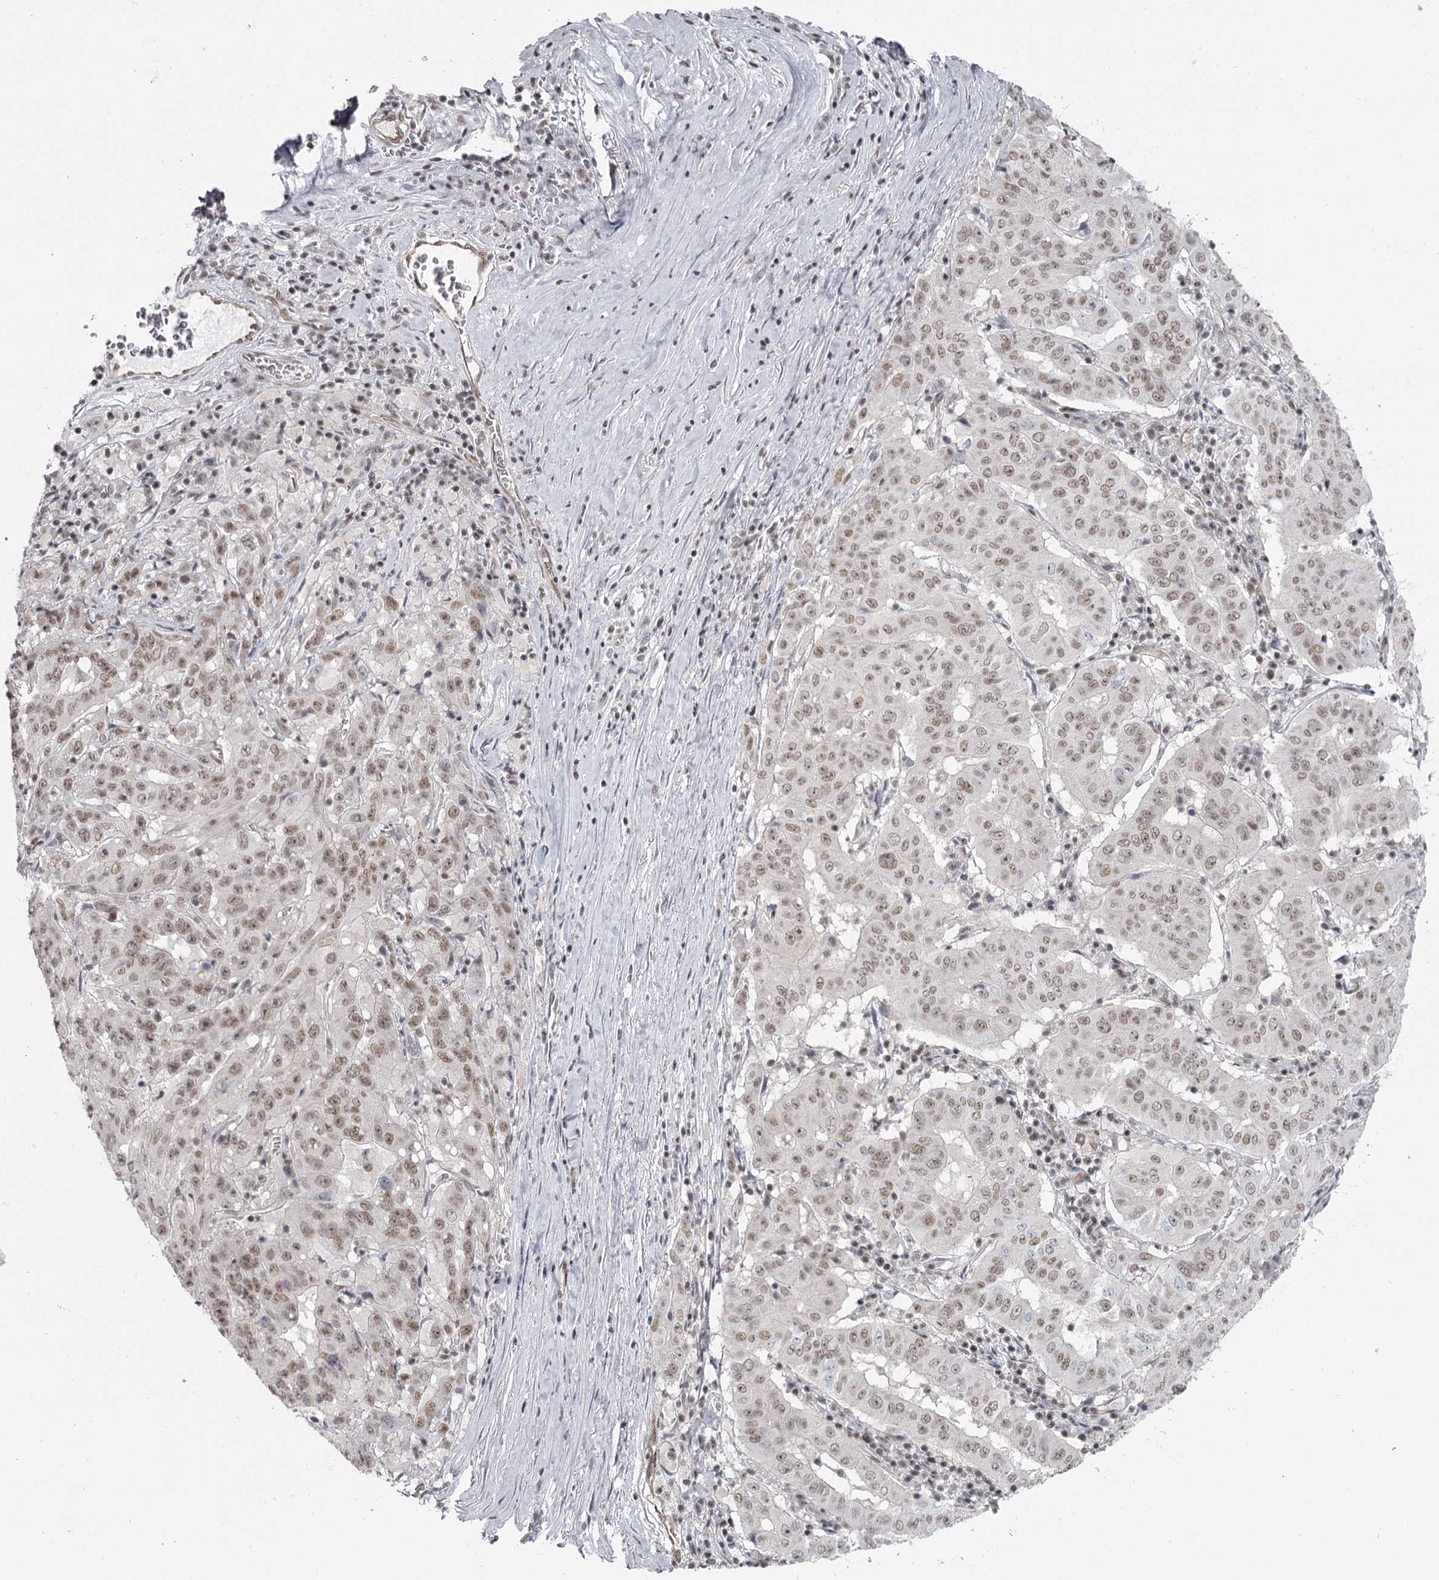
{"staining": {"intensity": "moderate", "quantity": ">75%", "location": "nuclear"}, "tissue": "pancreatic cancer", "cell_type": "Tumor cells", "image_type": "cancer", "snomed": [{"axis": "morphology", "description": "Adenocarcinoma, NOS"}, {"axis": "topography", "description": "Pancreas"}], "caption": "A brown stain shows moderate nuclear positivity of a protein in pancreatic cancer tumor cells.", "gene": "FAM13C", "patient": {"sex": "male", "age": 63}}